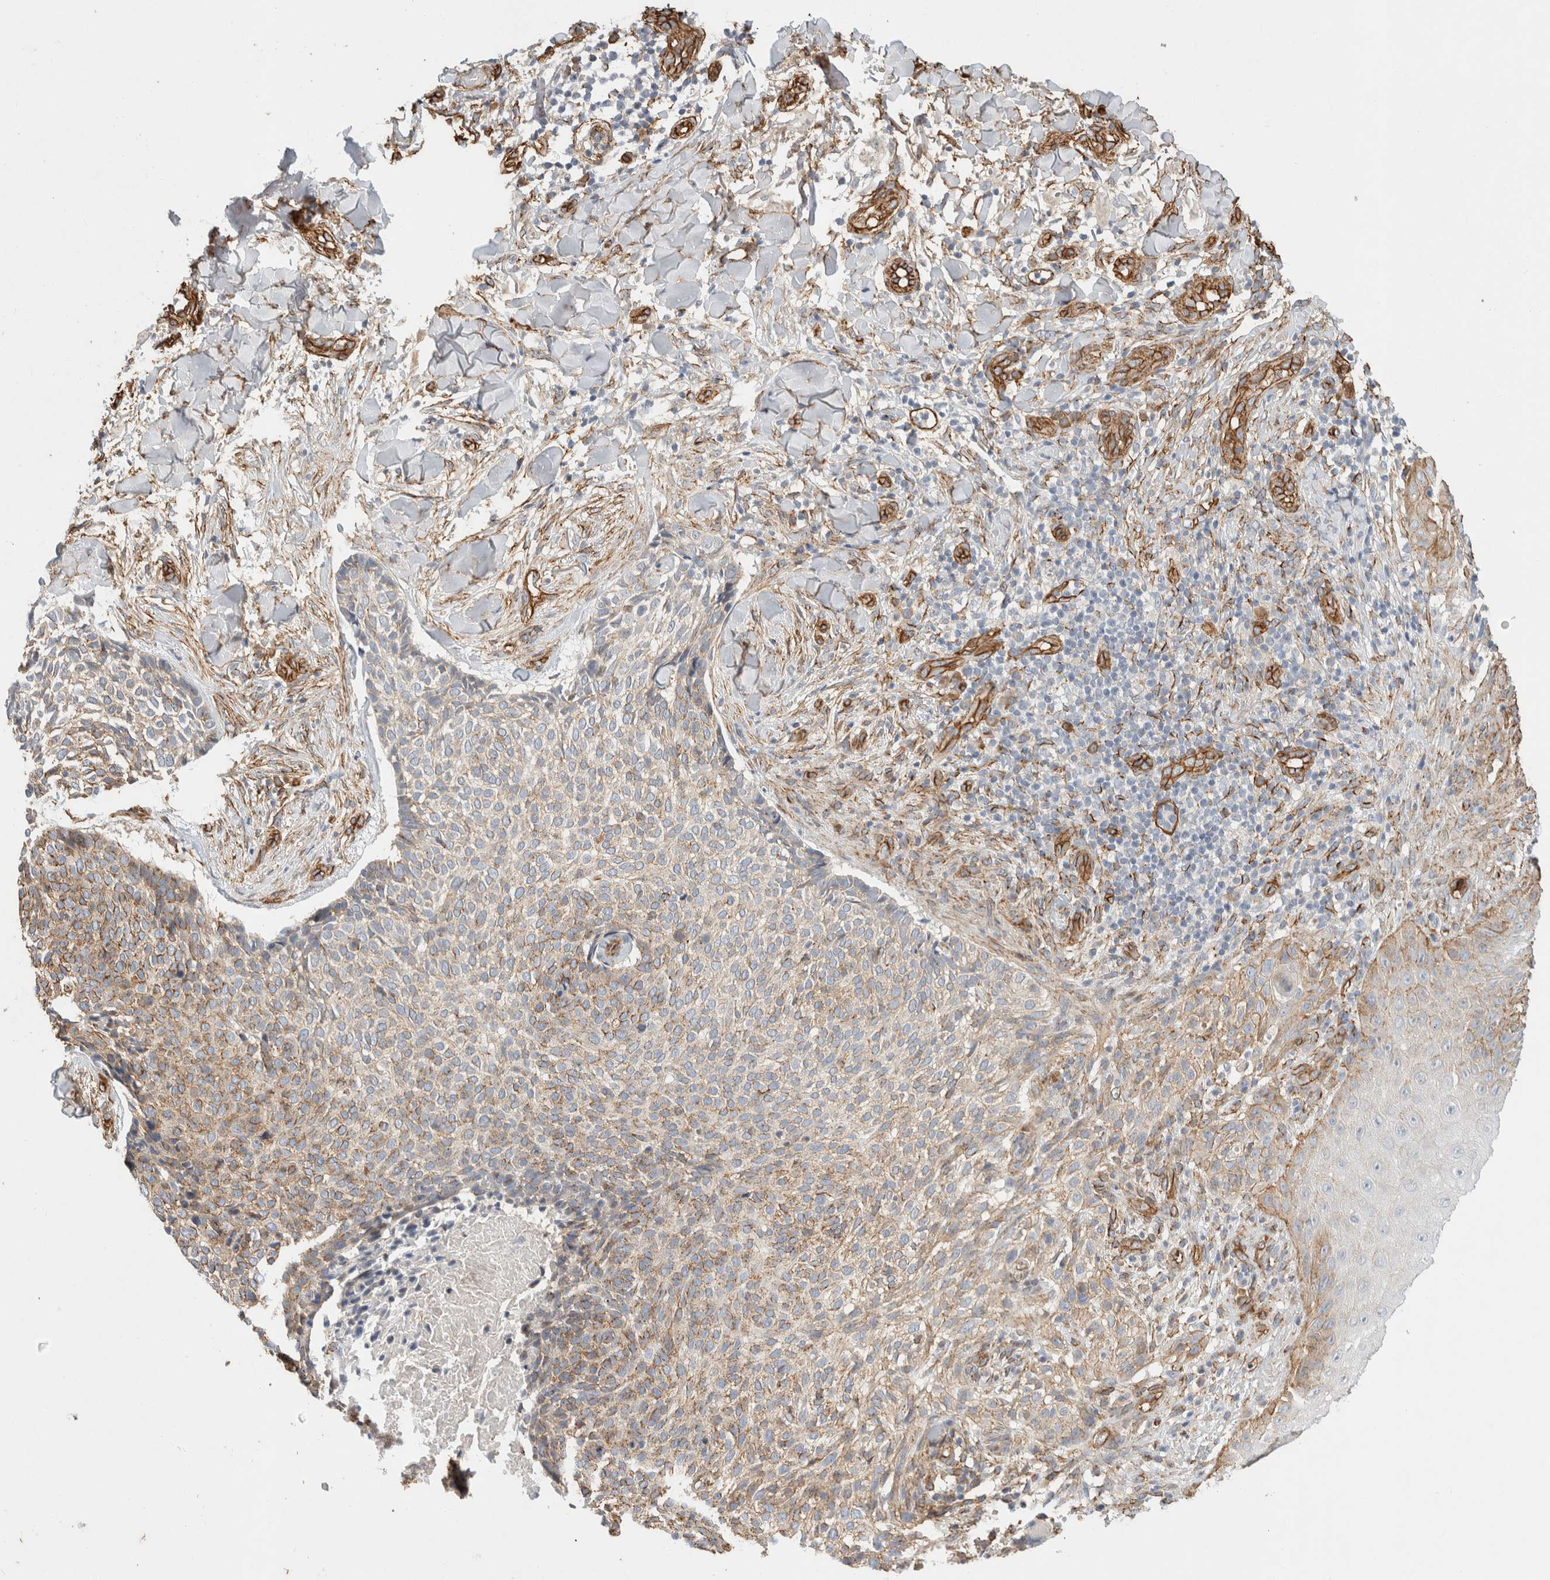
{"staining": {"intensity": "weak", "quantity": "25%-75%", "location": "cytoplasmic/membranous"}, "tissue": "skin cancer", "cell_type": "Tumor cells", "image_type": "cancer", "snomed": [{"axis": "morphology", "description": "Normal tissue, NOS"}, {"axis": "morphology", "description": "Basal cell carcinoma"}, {"axis": "topography", "description": "Skin"}], "caption": "Skin cancer stained with a protein marker exhibits weak staining in tumor cells.", "gene": "JMJD4", "patient": {"sex": "male", "age": 67}}